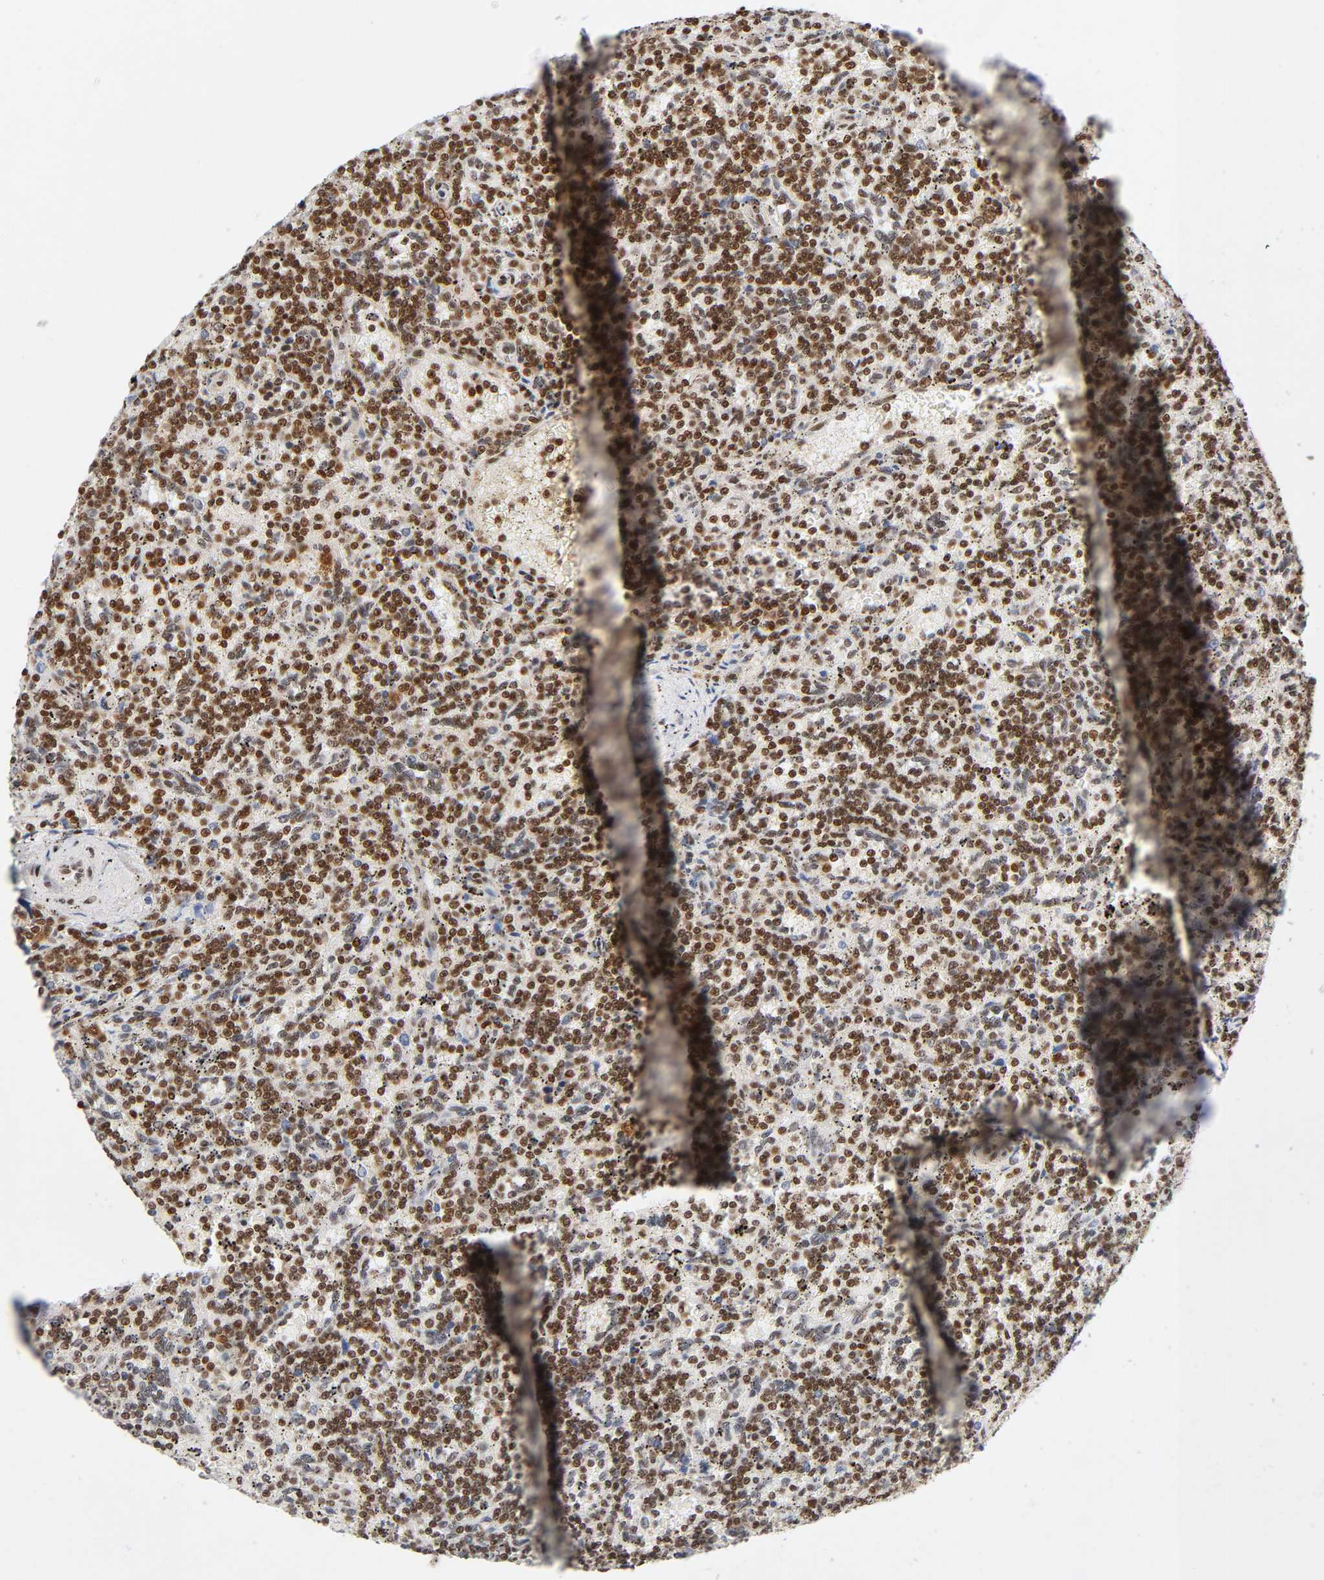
{"staining": {"intensity": "strong", "quantity": ">75%", "location": "nuclear"}, "tissue": "lymphoma", "cell_type": "Tumor cells", "image_type": "cancer", "snomed": [{"axis": "morphology", "description": "Malignant lymphoma, non-Hodgkin's type, Low grade"}, {"axis": "topography", "description": "Spleen"}], "caption": "Malignant lymphoma, non-Hodgkin's type (low-grade) tissue demonstrates strong nuclear staining in approximately >75% of tumor cells, visualized by immunohistochemistry. The protein of interest is stained brown, and the nuclei are stained in blue (DAB (3,3'-diaminobenzidine) IHC with brightfield microscopy, high magnification).", "gene": "ILKAP", "patient": {"sex": "male", "age": 73}}